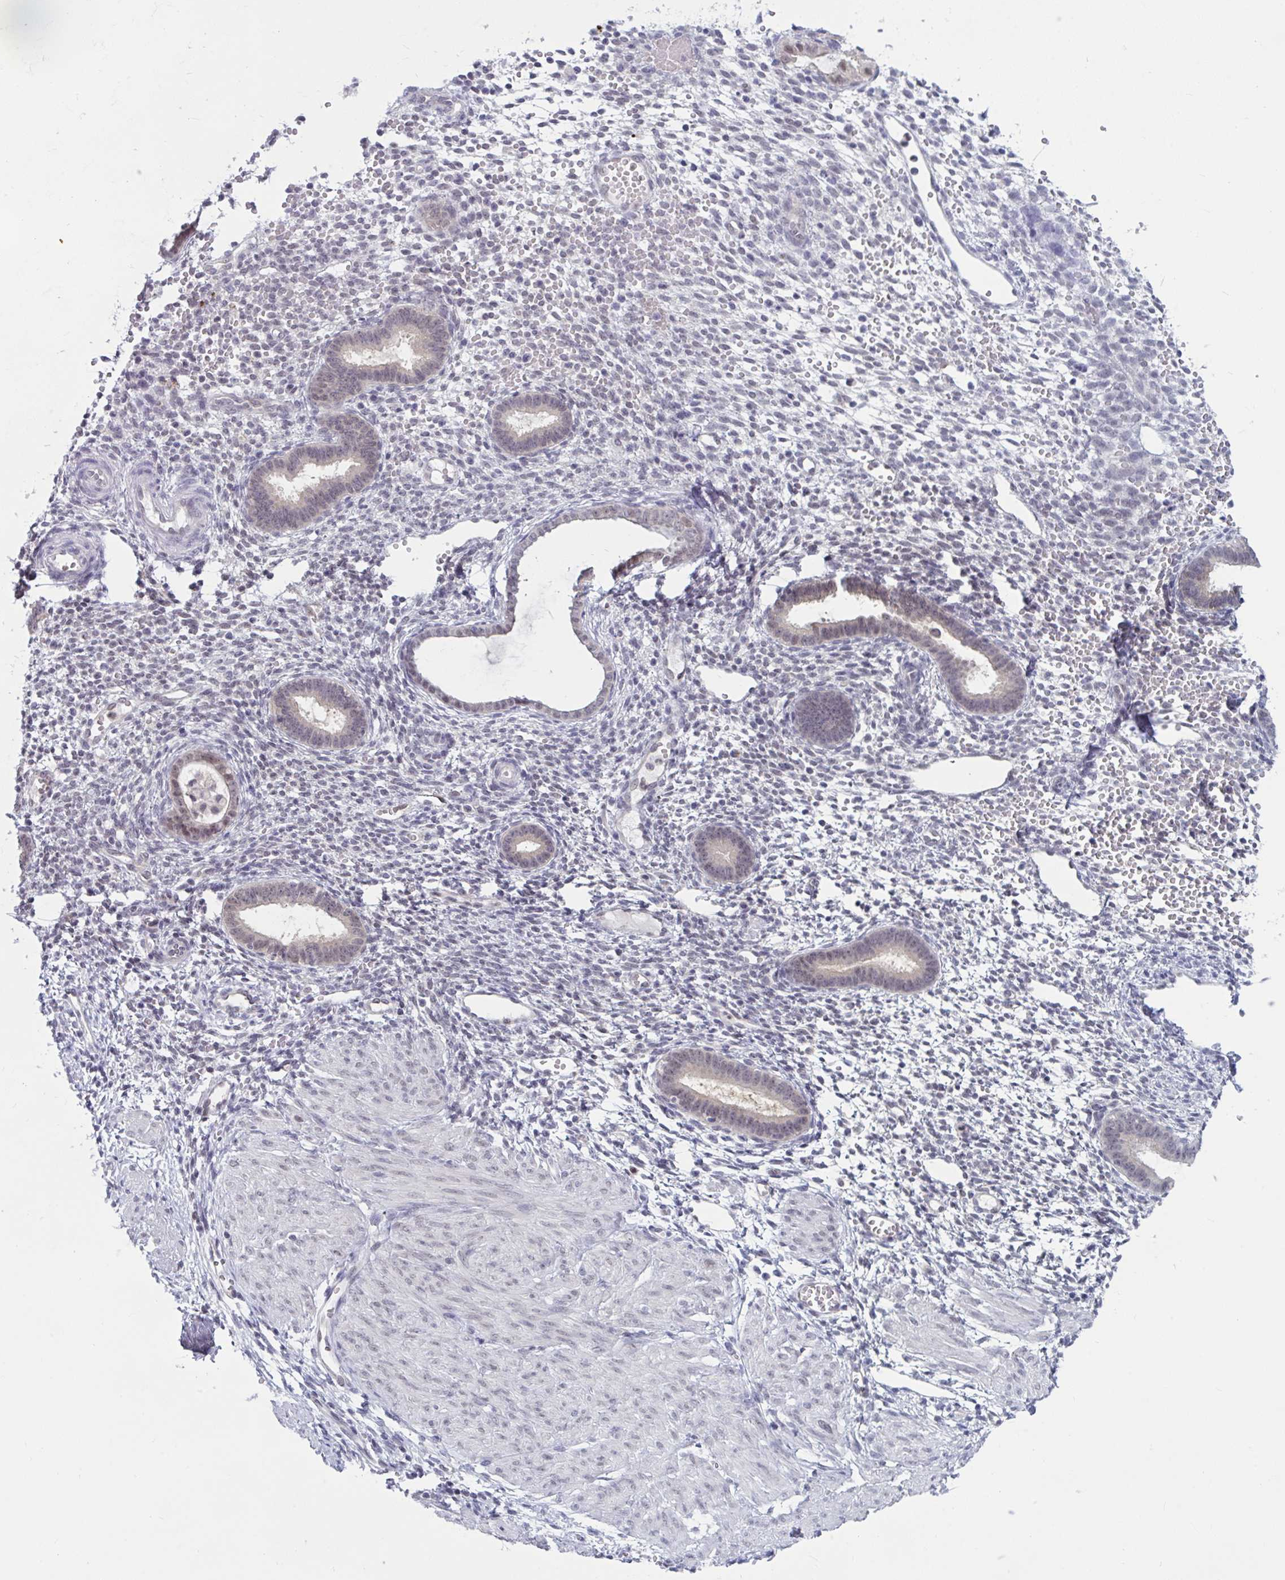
{"staining": {"intensity": "negative", "quantity": "none", "location": "none"}, "tissue": "endometrium", "cell_type": "Cells in endometrial stroma", "image_type": "normal", "snomed": [{"axis": "morphology", "description": "Normal tissue, NOS"}, {"axis": "topography", "description": "Endometrium"}], "caption": "IHC photomicrograph of unremarkable endometrium: human endometrium stained with DAB shows no significant protein expression in cells in endometrial stroma.", "gene": "TSN", "patient": {"sex": "female", "age": 36}}